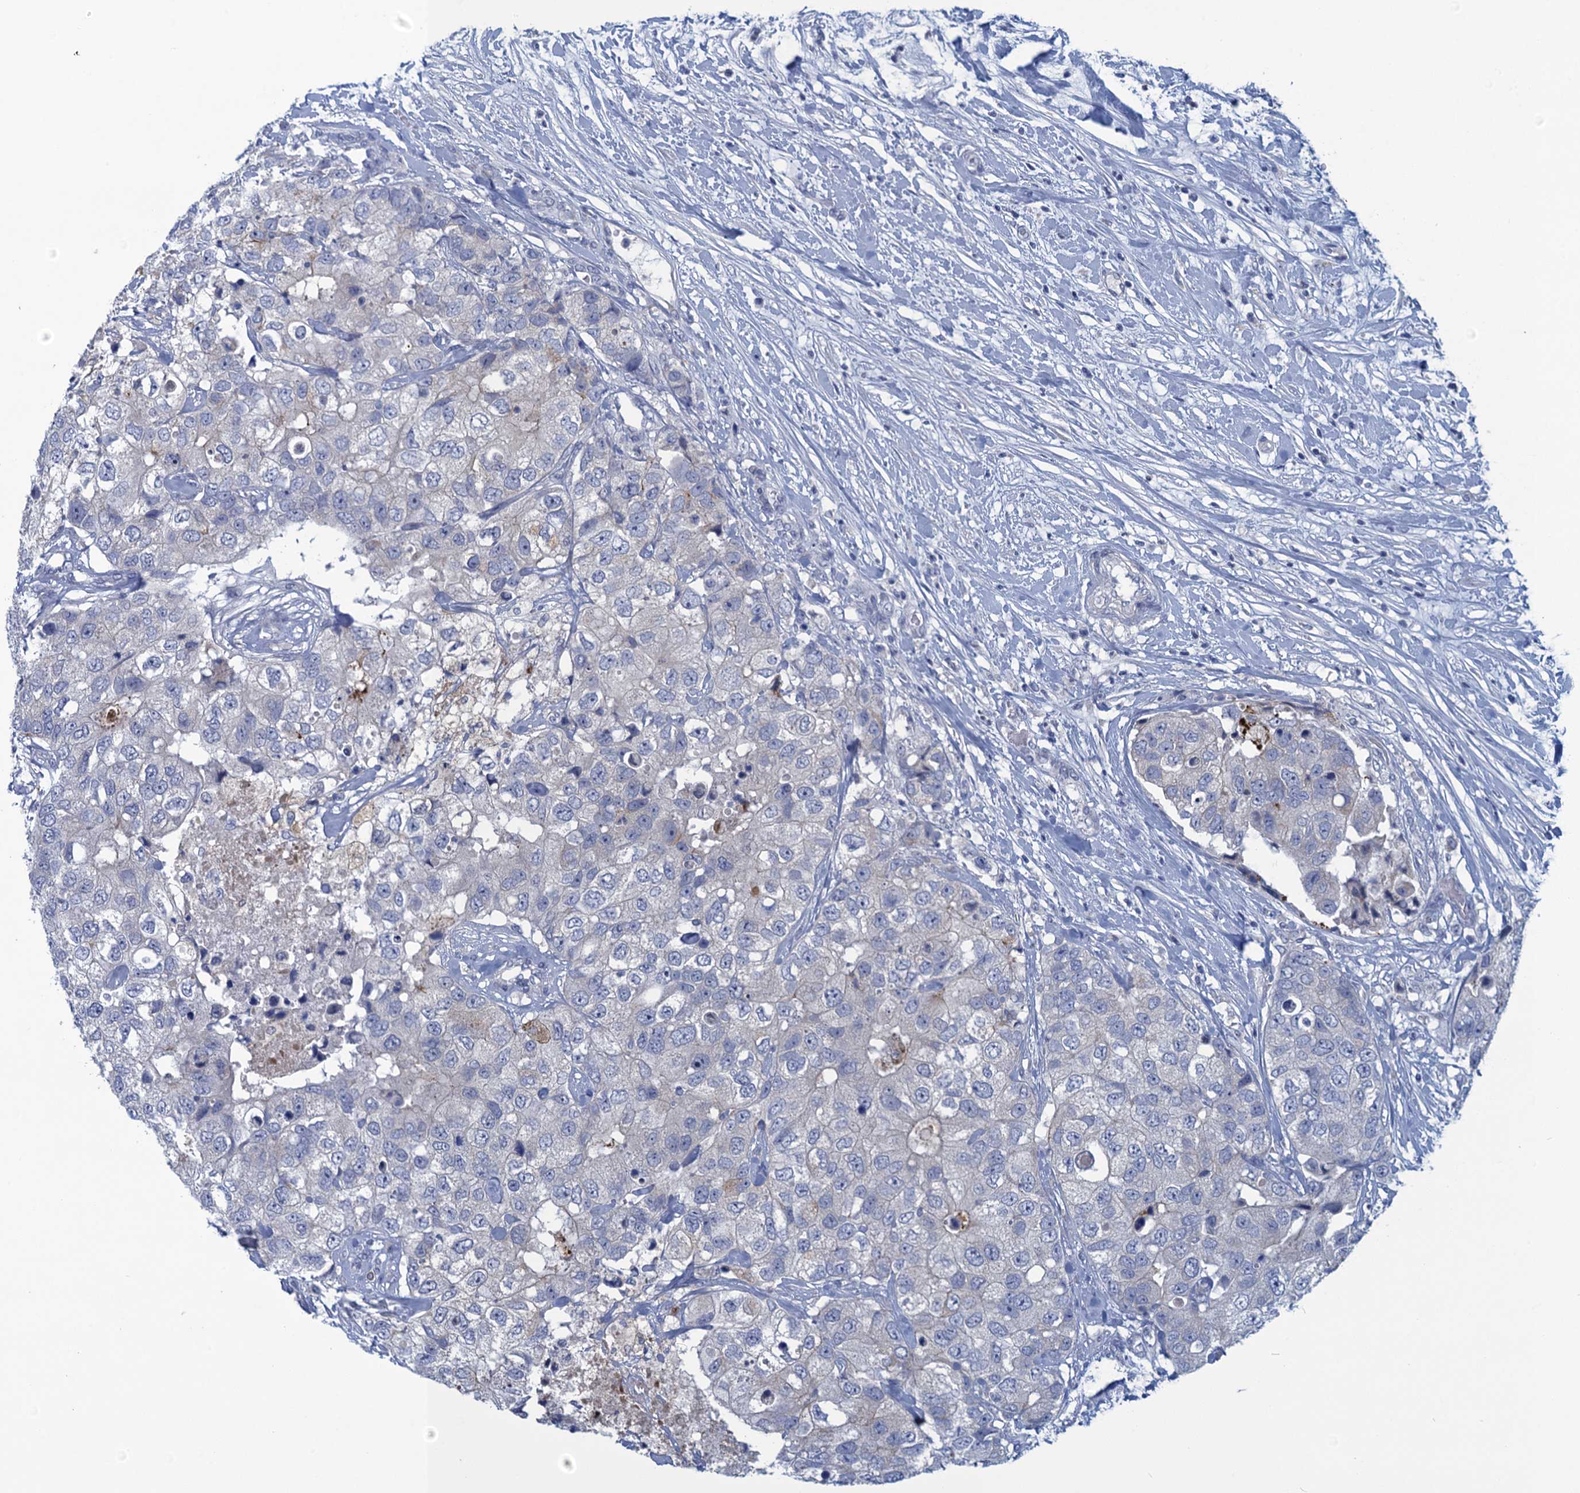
{"staining": {"intensity": "negative", "quantity": "none", "location": "none"}, "tissue": "breast cancer", "cell_type": "Tumor cells", "image_type": "cancer", "snomed": [{"axis": "morphology", "description": "Duct carcinoma"}, {"axis": "topography", "description": "Breast"}], "caption": "Breast cancer (intraductal carcinoma) was stained to show a protein in brown. There is no significant staining in tumor cells.", "gene": "SCEL", "patient": {"sex": "female", "age": 62}}